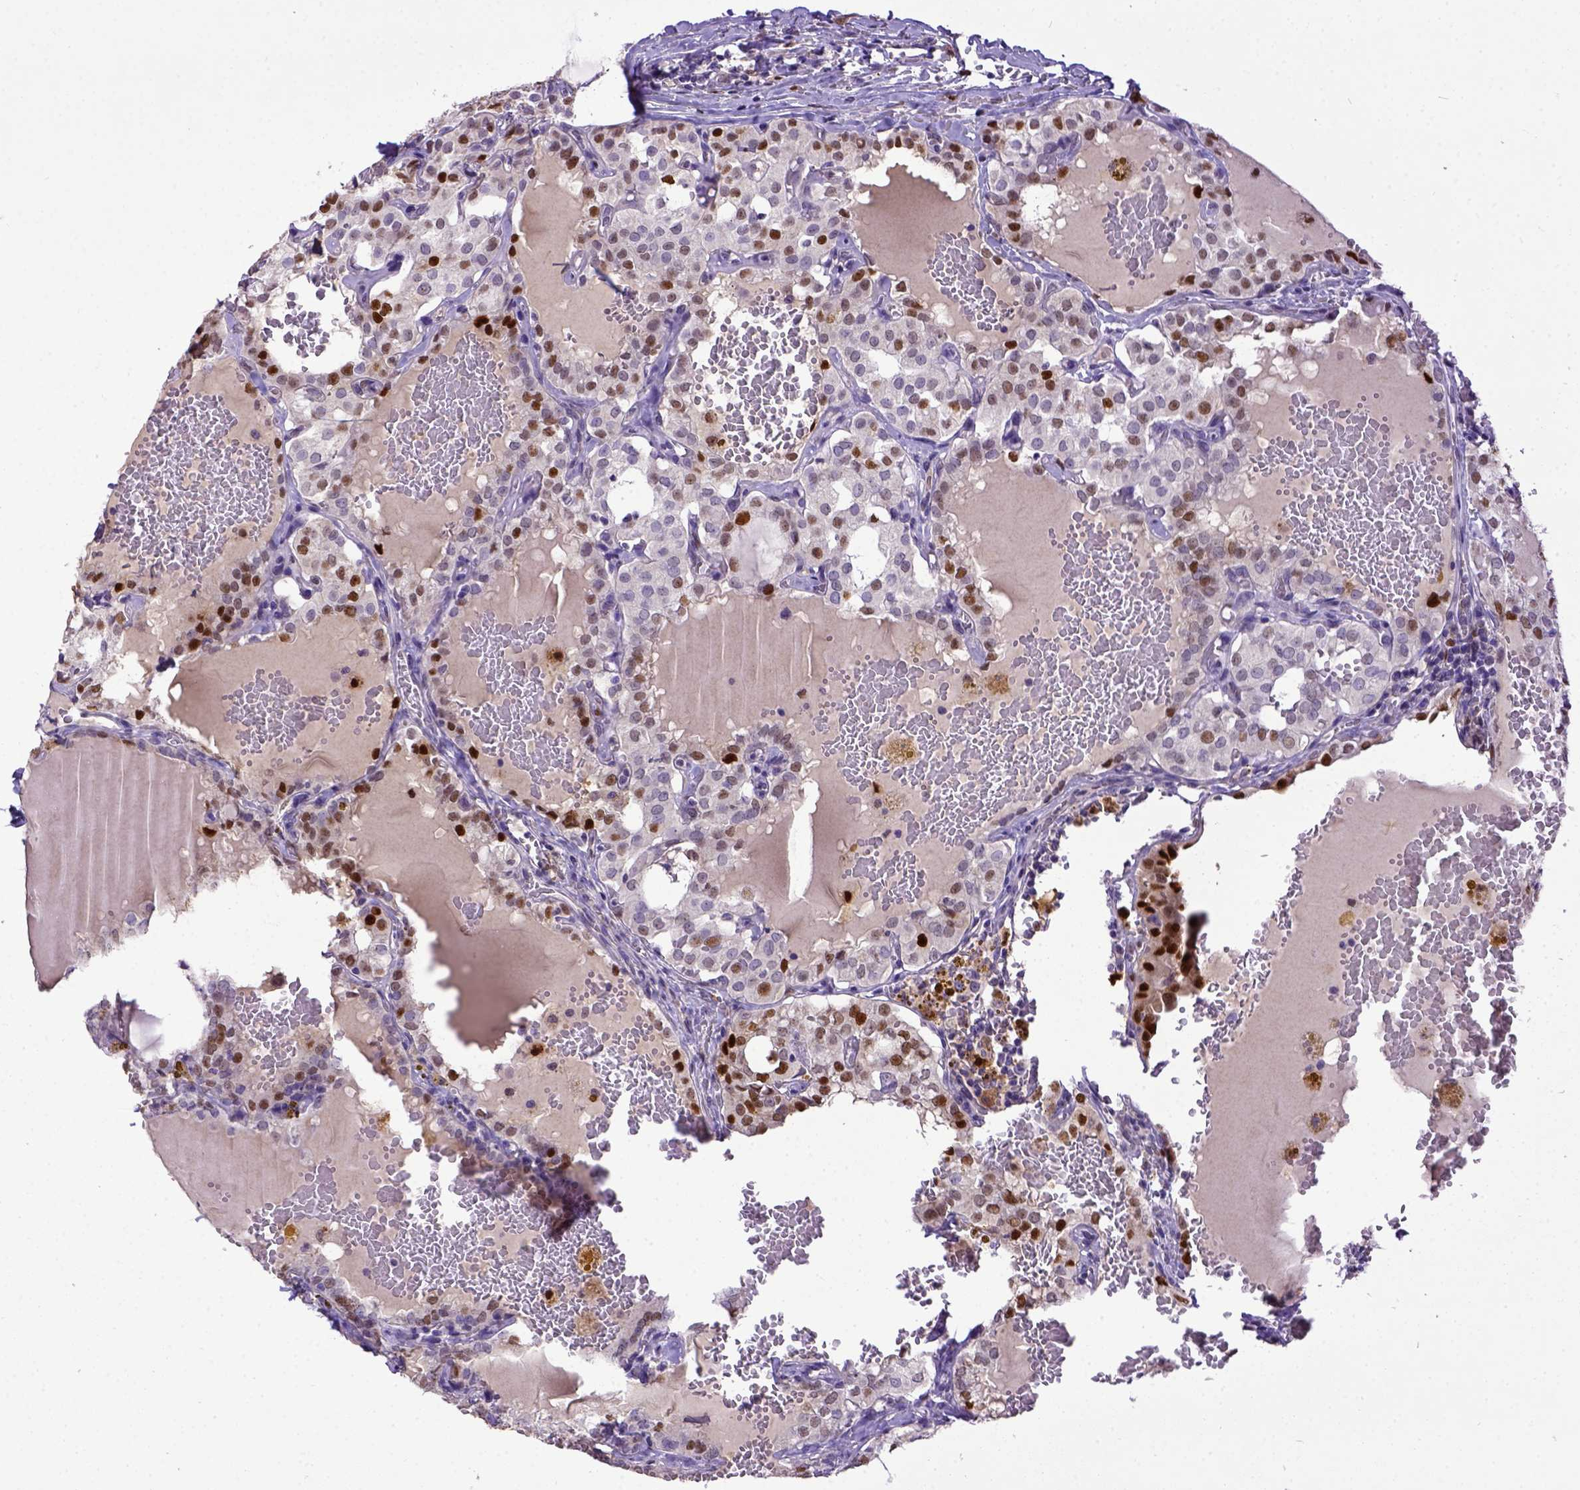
{"staining": {"intensity": "strong", "quantity": "25%-75%", "location": "nuclear"}, "tissue": "thyroid cancer", "cell_type": "Tumor cells", "image_type": "cancer", "snomed": [{"axis": "morphology", "description": "Papillary adenocarcinoma, NOS"}, {"axis": "topography", "description": "Thyroid gland"}], "caption": "Brown immunohistochemical staining in thyroid papillary adenocarcinoma reveals strong nuclear positivity in approximately 25%-75% of tumor cells.", "gene": "CDKN1A", "patient": {"sex": "male", "age": 20}}